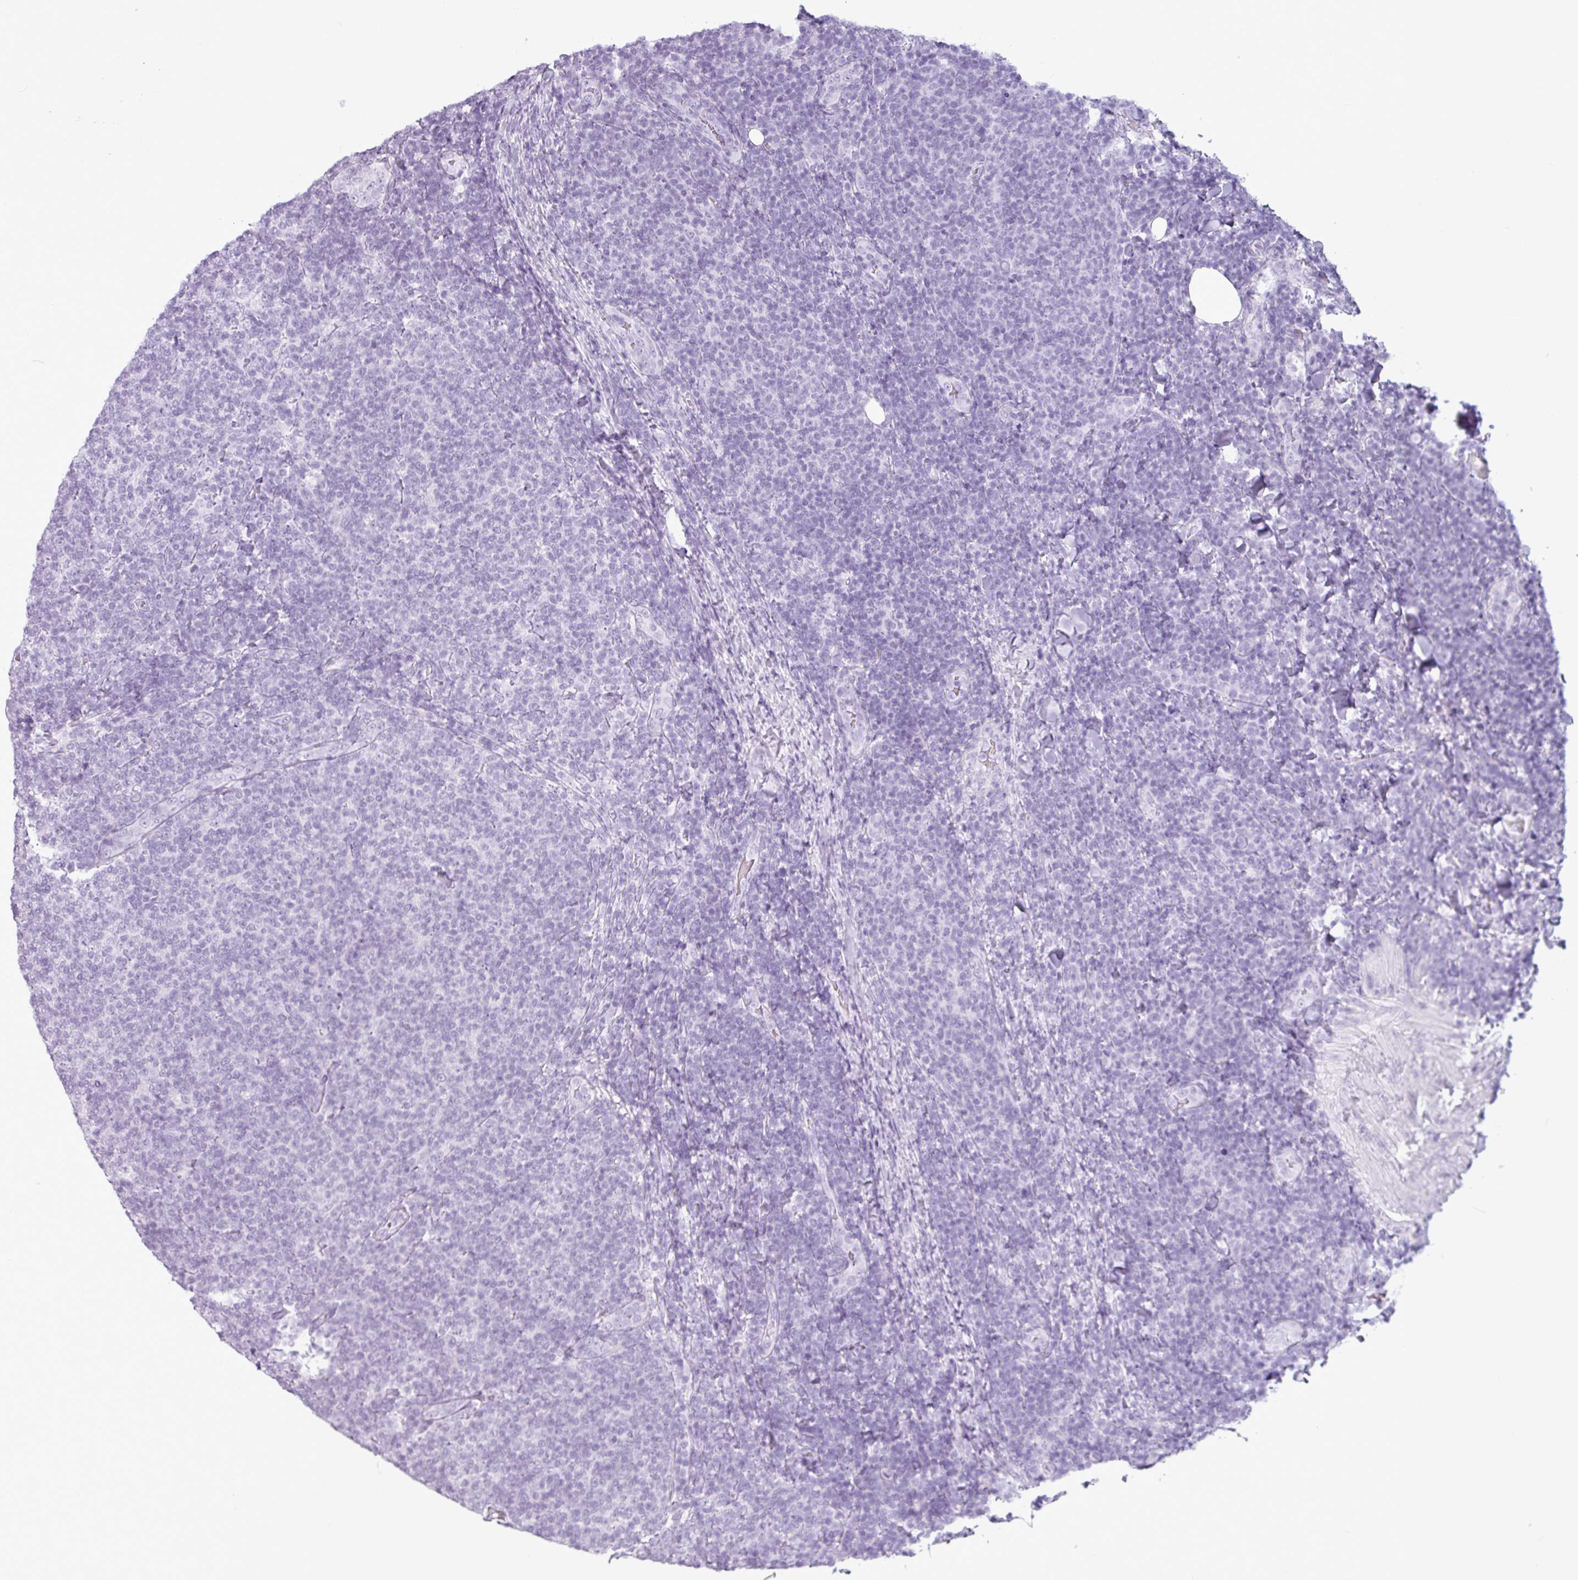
{"staining": {"intensity": "negative", "quantity": "none", "location": "none"}, "tissue": "lymphoma", "cell_type": "Tumor cells", "image_type": "cancer", "snomed": [{"axis": "morphology", "description": "Malignant lymphoma, non-Hodgkin's type, Low grade"}, {"axis": "topography", "description": "Lymph node"}], "caption": "Histopathology image shows no significant protein expression in tumor cells of low-grade malignant lymphoma, non-Hodgkin's type. (Stains: DAB immunohistochemistry with hematoxylin counter stain, Microscopy: brightfield microscopy at high magnification).", "gene": "AMY1B", "patient": {"sex": "male", "age": 66}}